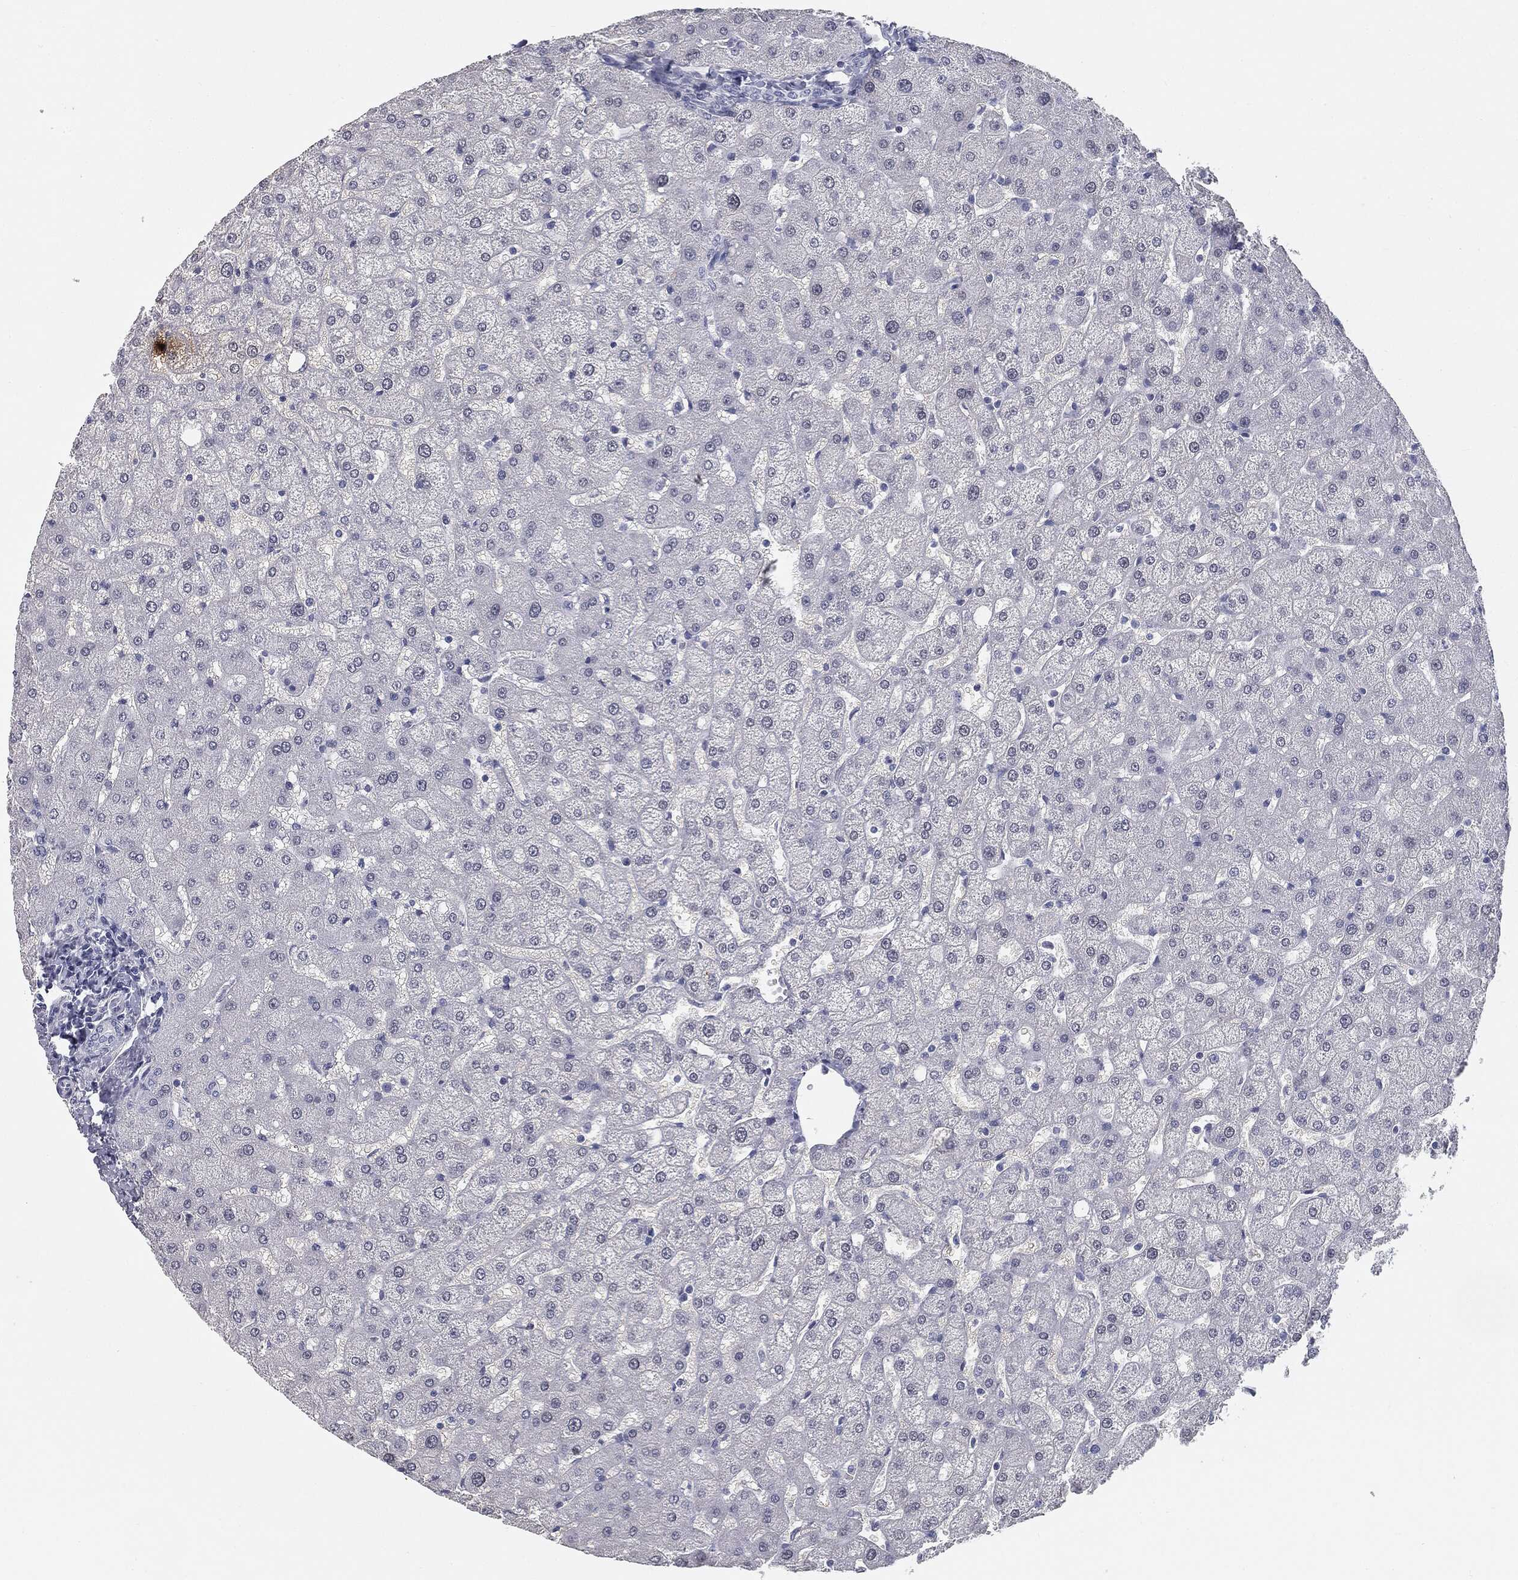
{"staining": {"intensity": "negative", "quantity": "none", "location": "none"}, "tissue": "liver", "cell_type": "Cholangiocytes", "image_type": "normal", "snomed": [{"axis": "morphology", "description": "Normal tissue, NOS"}, {"axis": "topography", "description": "Liver"}], "caption": "Photomicrograph shows no significant protein expression in cholangiocytes of benign liver.", "gene": "MUC5AC", "patient": {"sex": "female", "age": 50}}